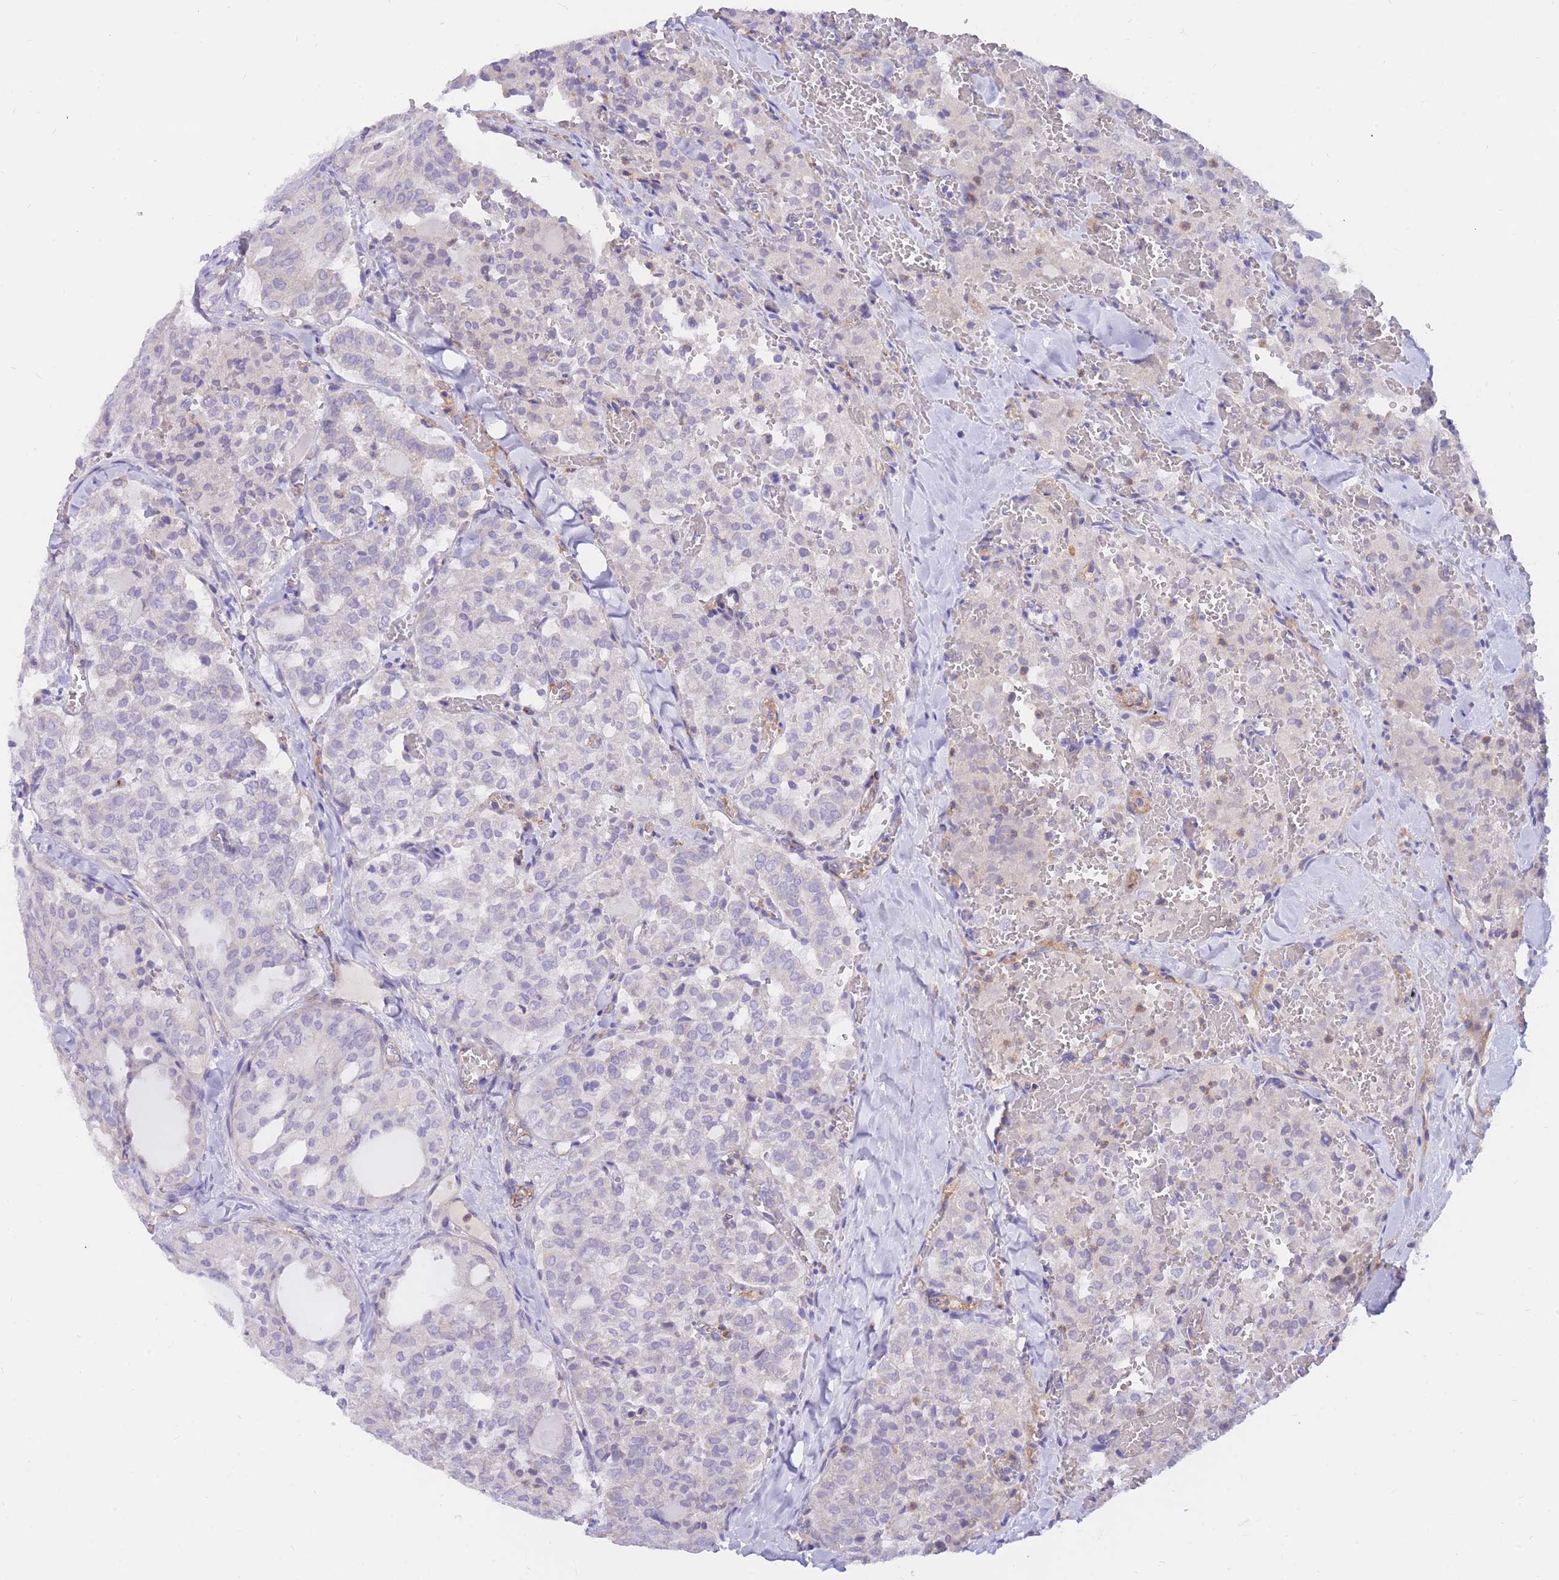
{"staining": {"intensity": "negative", "quantity": "none", "location": "none"}, "tissue": "thyroid cancer", "cell_type": "Tumor cells", "image_type": "cancer", "snomed": [{"axis": "morphology", "description": "Follicular adenoma carcinoma, NOS"}, {"axis": "topography", "description": "Thyroid gland"}], "caption": "Thyroid cancer was stained to show a protein in brown. There is no significant expression in tumor cells.", "gene": "SULT1A1", "patient": {"sex": "male", "age": 75}}